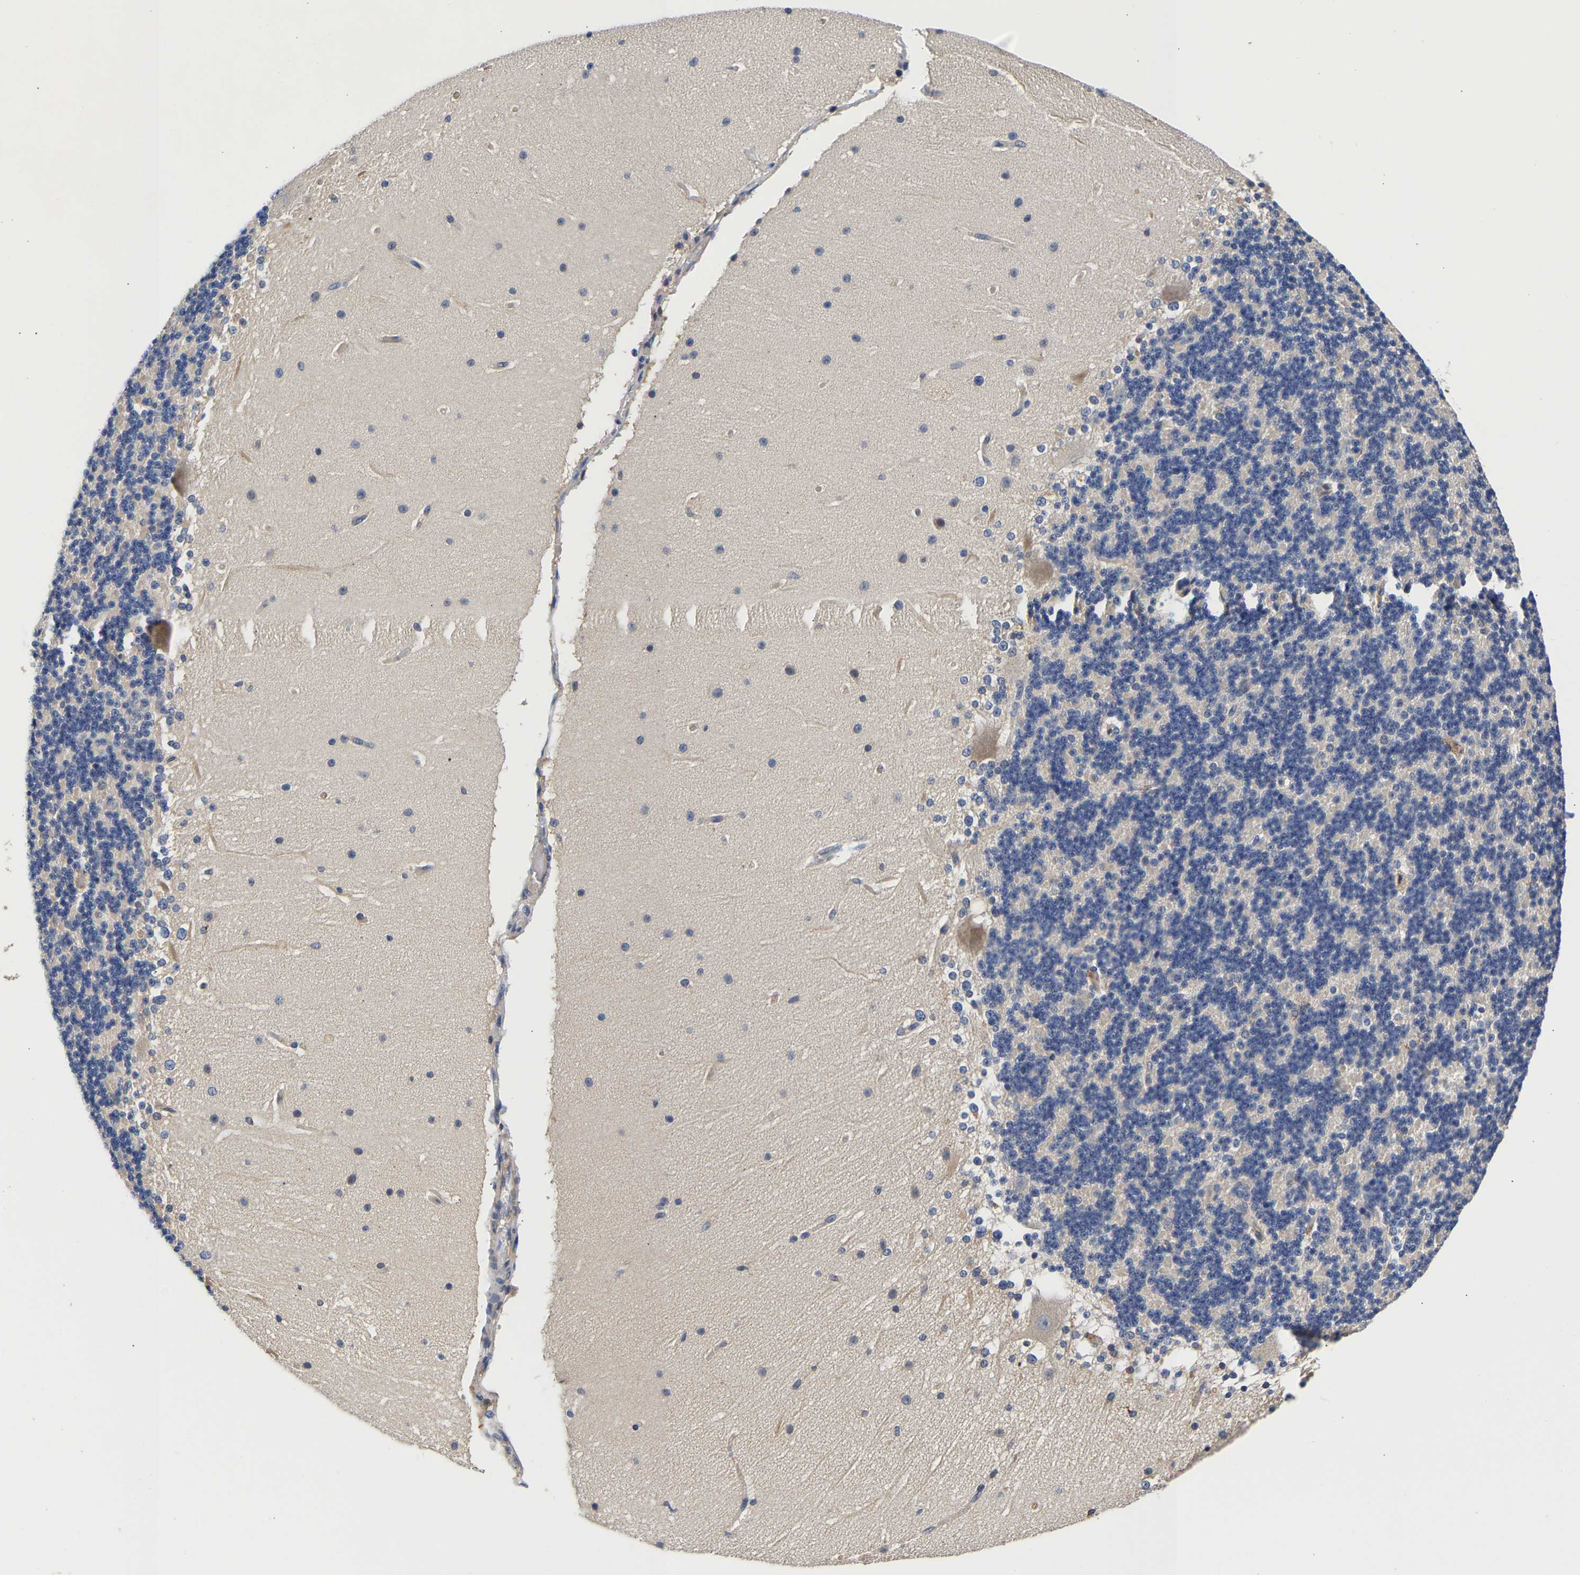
{"staining": {"intensity": "negative", "quantity": "none", "location": "none"}, "tissue": "cerebellum", "cell_type": "Cells in granular layer", "image_type": "normal", "snomed": [{"axis": "morphology", "description": "Normal tissue, NOS"}, {"axis": "topography", "description": "Cerebellum"}], "caption": "Human cerebellum stained for a protein using IHC shows no expression in cells in granular layer.", "gene": "CCDC6", "patient": {"sex": "female", "age": 19}}